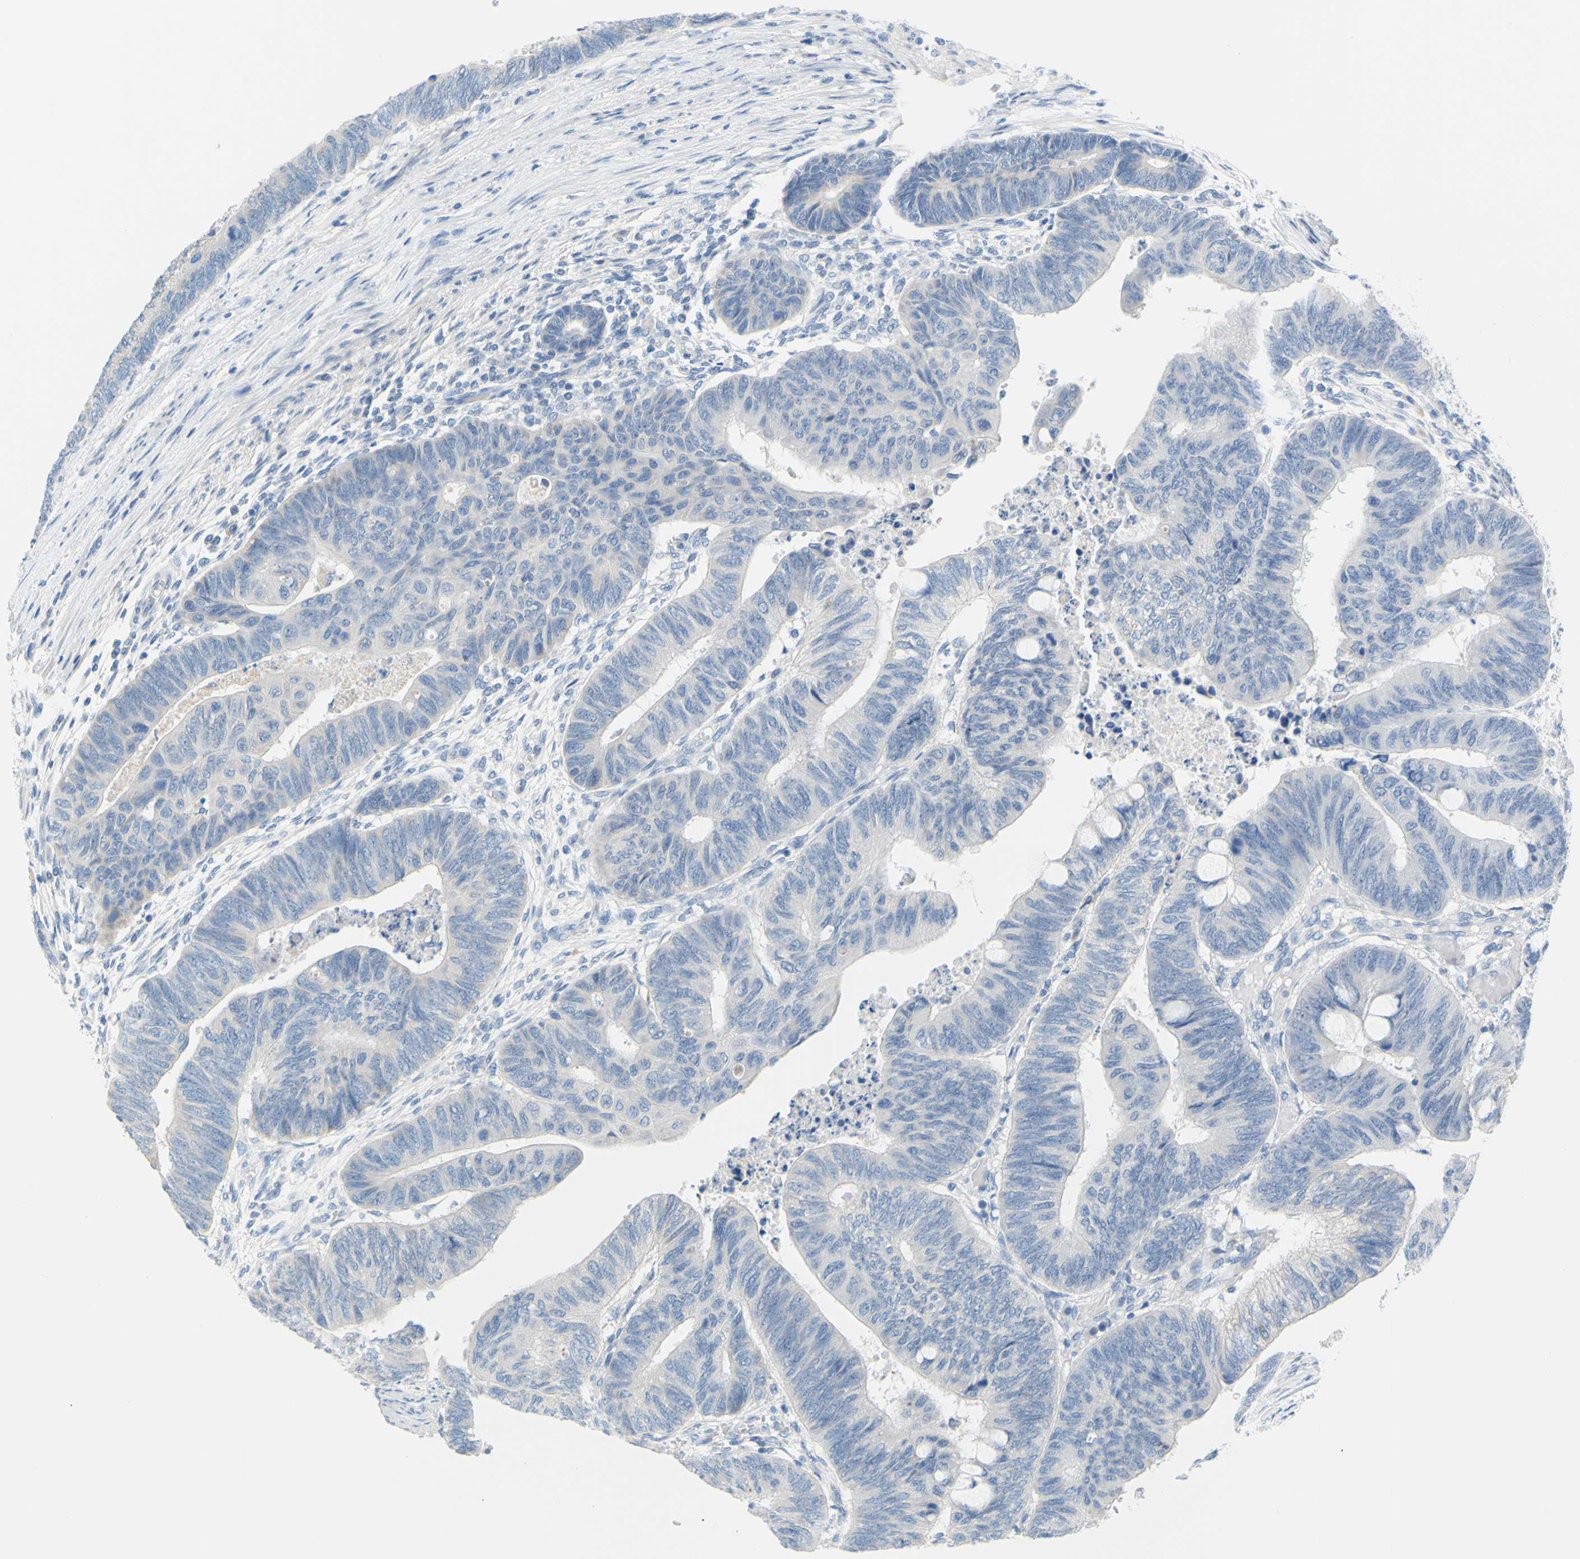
{"staining": {"intensity": "negative", "quantity": "none", "location": "none"}, "tissue": "colorectal cancer", "cell_type": "Tumor cells", "image_type": "cancer", "snomed": [{"axis": "morphology", "description": "Normal tissue, NOS"}, {"axis": "morphology", "description": "Adenocarcinoma, NOS"}, {"axis": "topography", "description": "Rectum"}, {"axis": "topography", "description": "Peripheral nerve tissue"}], "caption": "Human colorectal adenocarcinoma stained for a protein using IHC shows no staining in tumor cells.", "gene": "SLC1A2", "patient": {"sex": "male", "age": 92}}